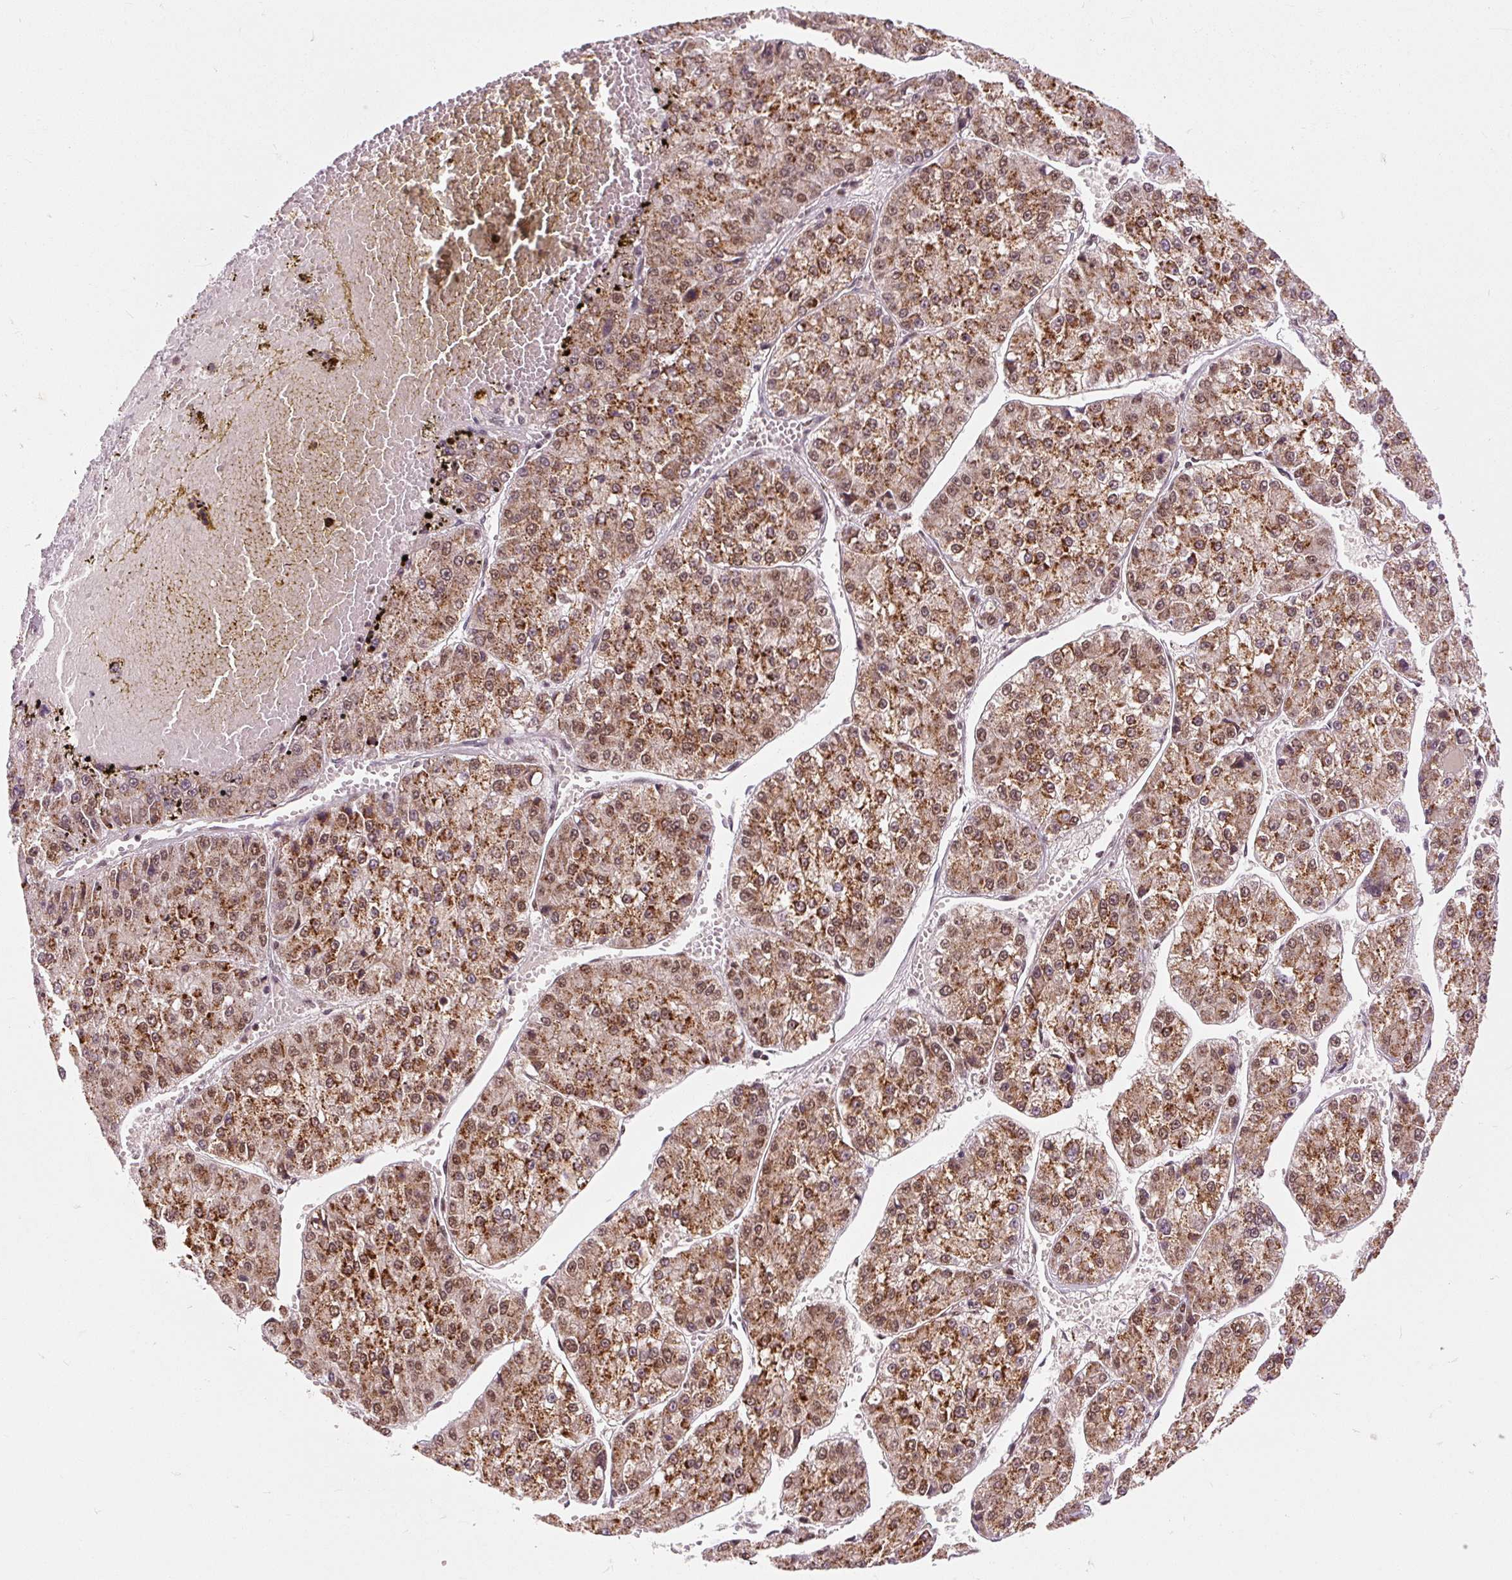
{"staining": {"intensity": "moderate", "quantity": ">75%", "location": "cytoplasmic/membranous,nuclear"}, "tissue": "liver cancer", "cell_type": "Tumor cells", "image_type": "cancer", "snomed": [{"axis": "morphology", "description": "Carcinoma, Hepatocellular, NOS"}, {"axis": "topography", "description": "Liver"}], "caption": "A medium amount of moderate cytoplasmic/membranous and nuclear staining is identified in approximately >75% of tumor cells in liver cancer (hepatocellular carcinoma) tissue.", "gene": "CSTF1", "patient": {"sex": "female", "age": 73}}